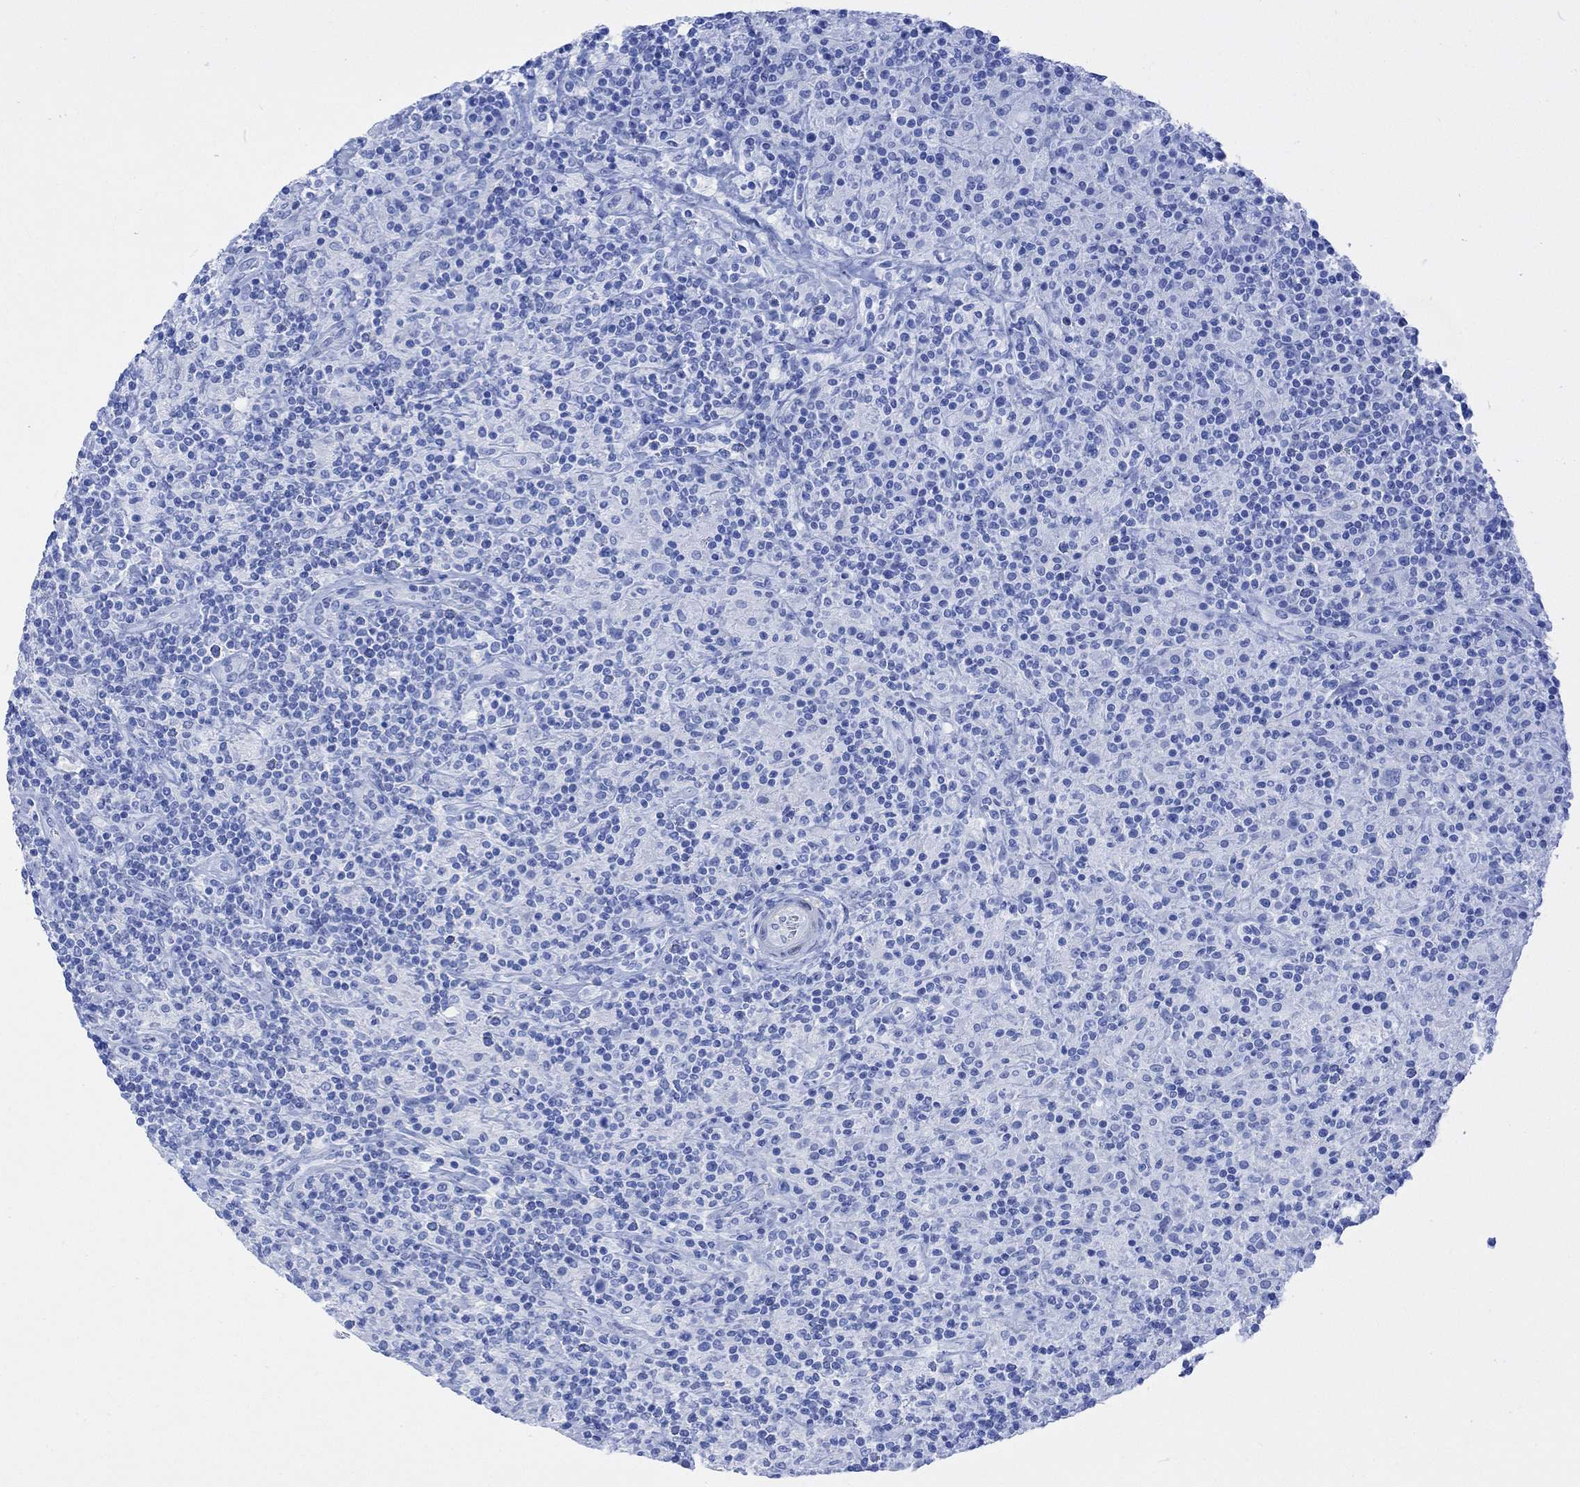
{"staining": {"intensity": "negative", "quantity": "none", "location": "none"}, "tissue": "lymphoma", "cell_type": "Tumor cells", "image_type": "cancer", "snomed": [{"axis": "morphology", "description": "Hodgkin's disease, NOS"}, {"axis": "topography", "description": "Lymph node"}], "caption": "A high-resolution photomicrograph shows immunohistochemistry staining of lymphoma, which reveals no significant positivity in tumor cells.", "gene": "TPPP3", "patient": {"sex": "male", "age": 70}}